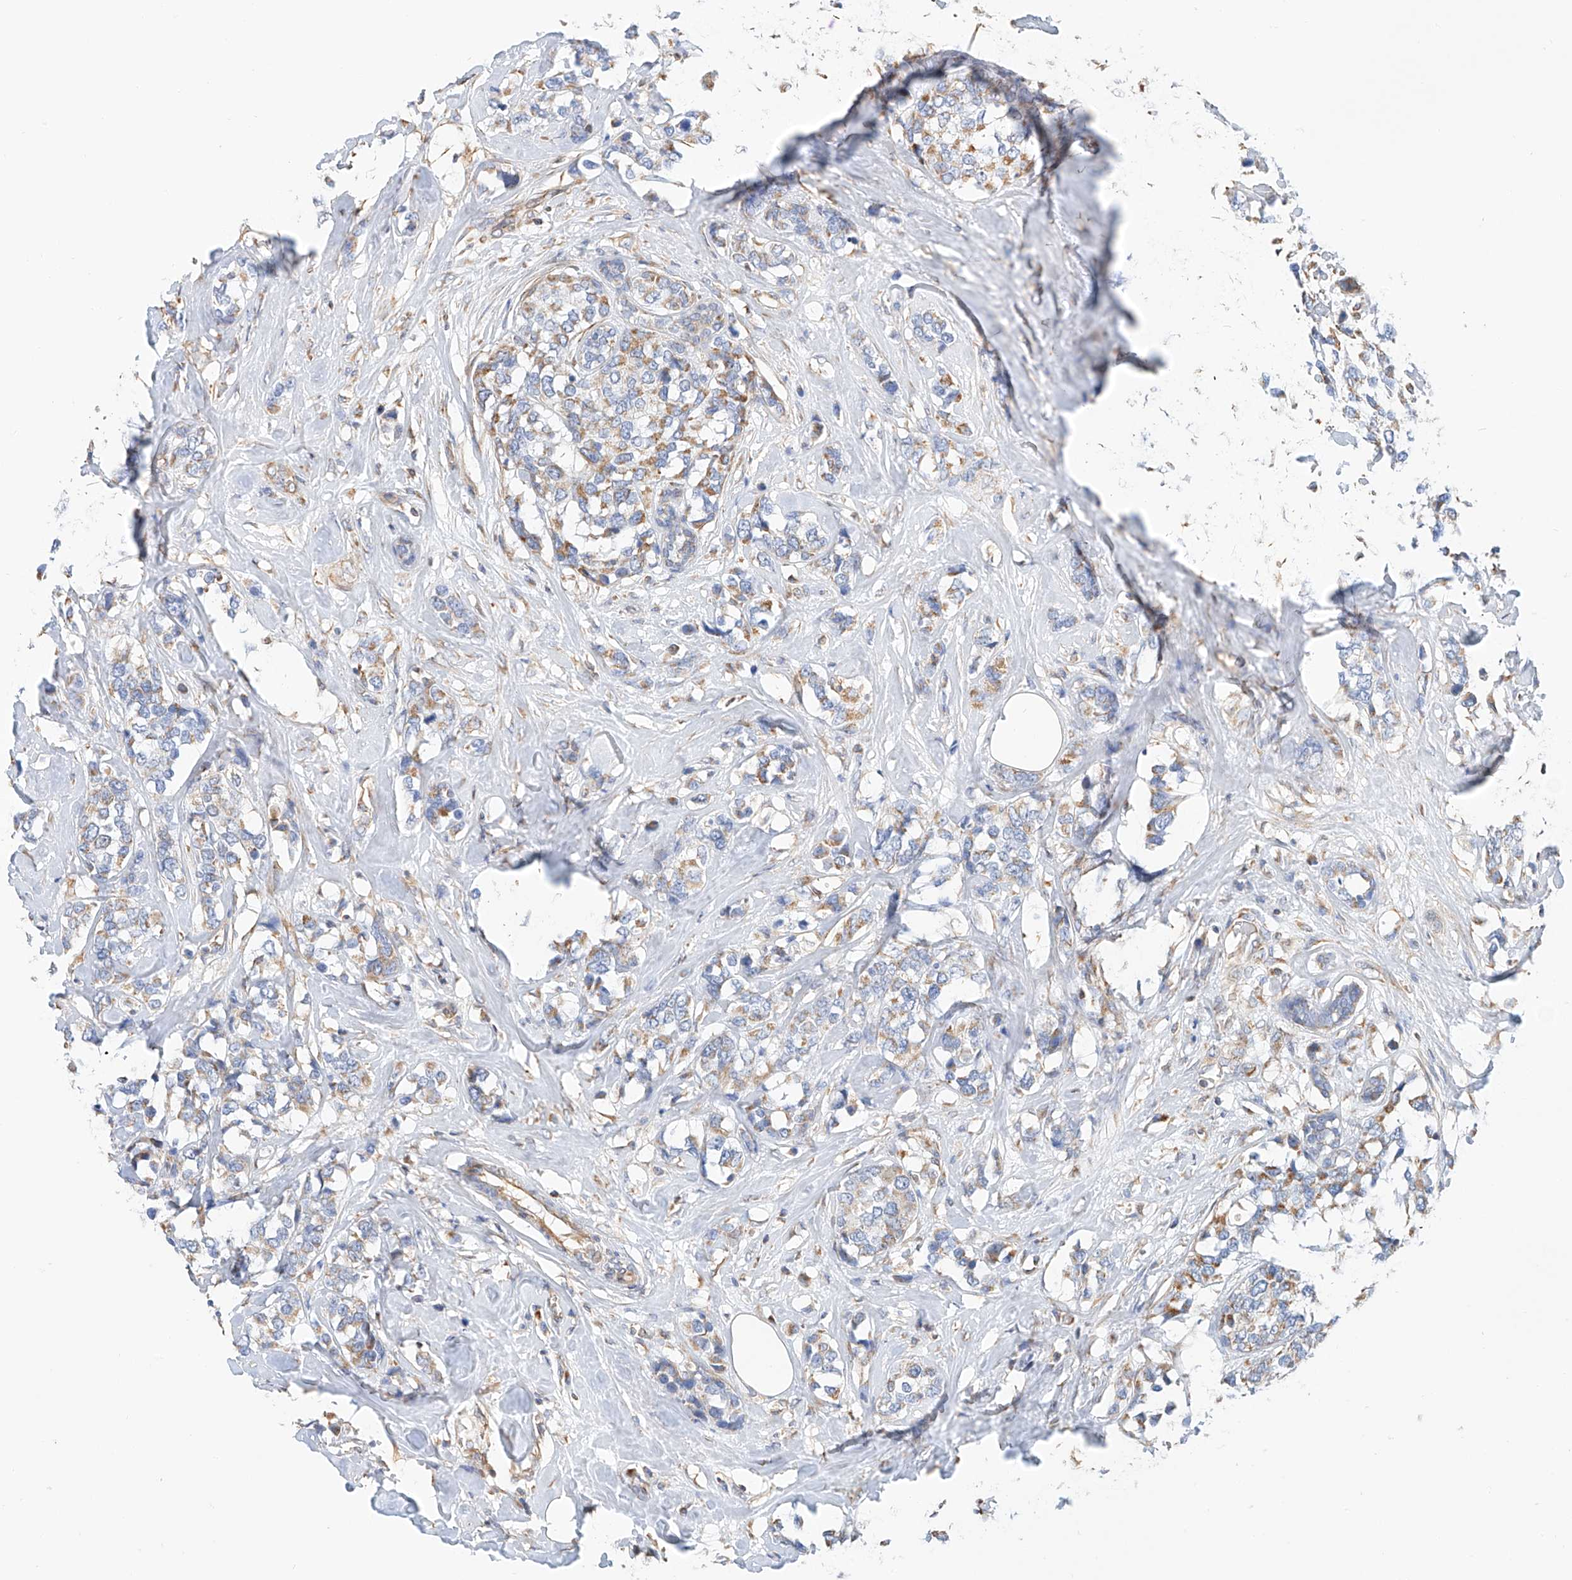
{"staining": {"intensity": "weak", "quantity": "25%-75%", "location": "cytoplasmic/membranous"}, "tissue": "breast cancer", "cell_type": "Tumor cells", "image_type": "cancer", "snomed": [{"axis": "morphology", "description": "Lobular carcinoma"}, {"axis": "topography", "description": "Breast"}], "caption": "Breast lobular carcinoma stained with immunohistochemistry (IHC) shows weak cytoplasmic/membranous staining in about 25%-75% of tumor cells.", "gene": "NDUFV3", "patient": {"sex": "female", "age": 59}}